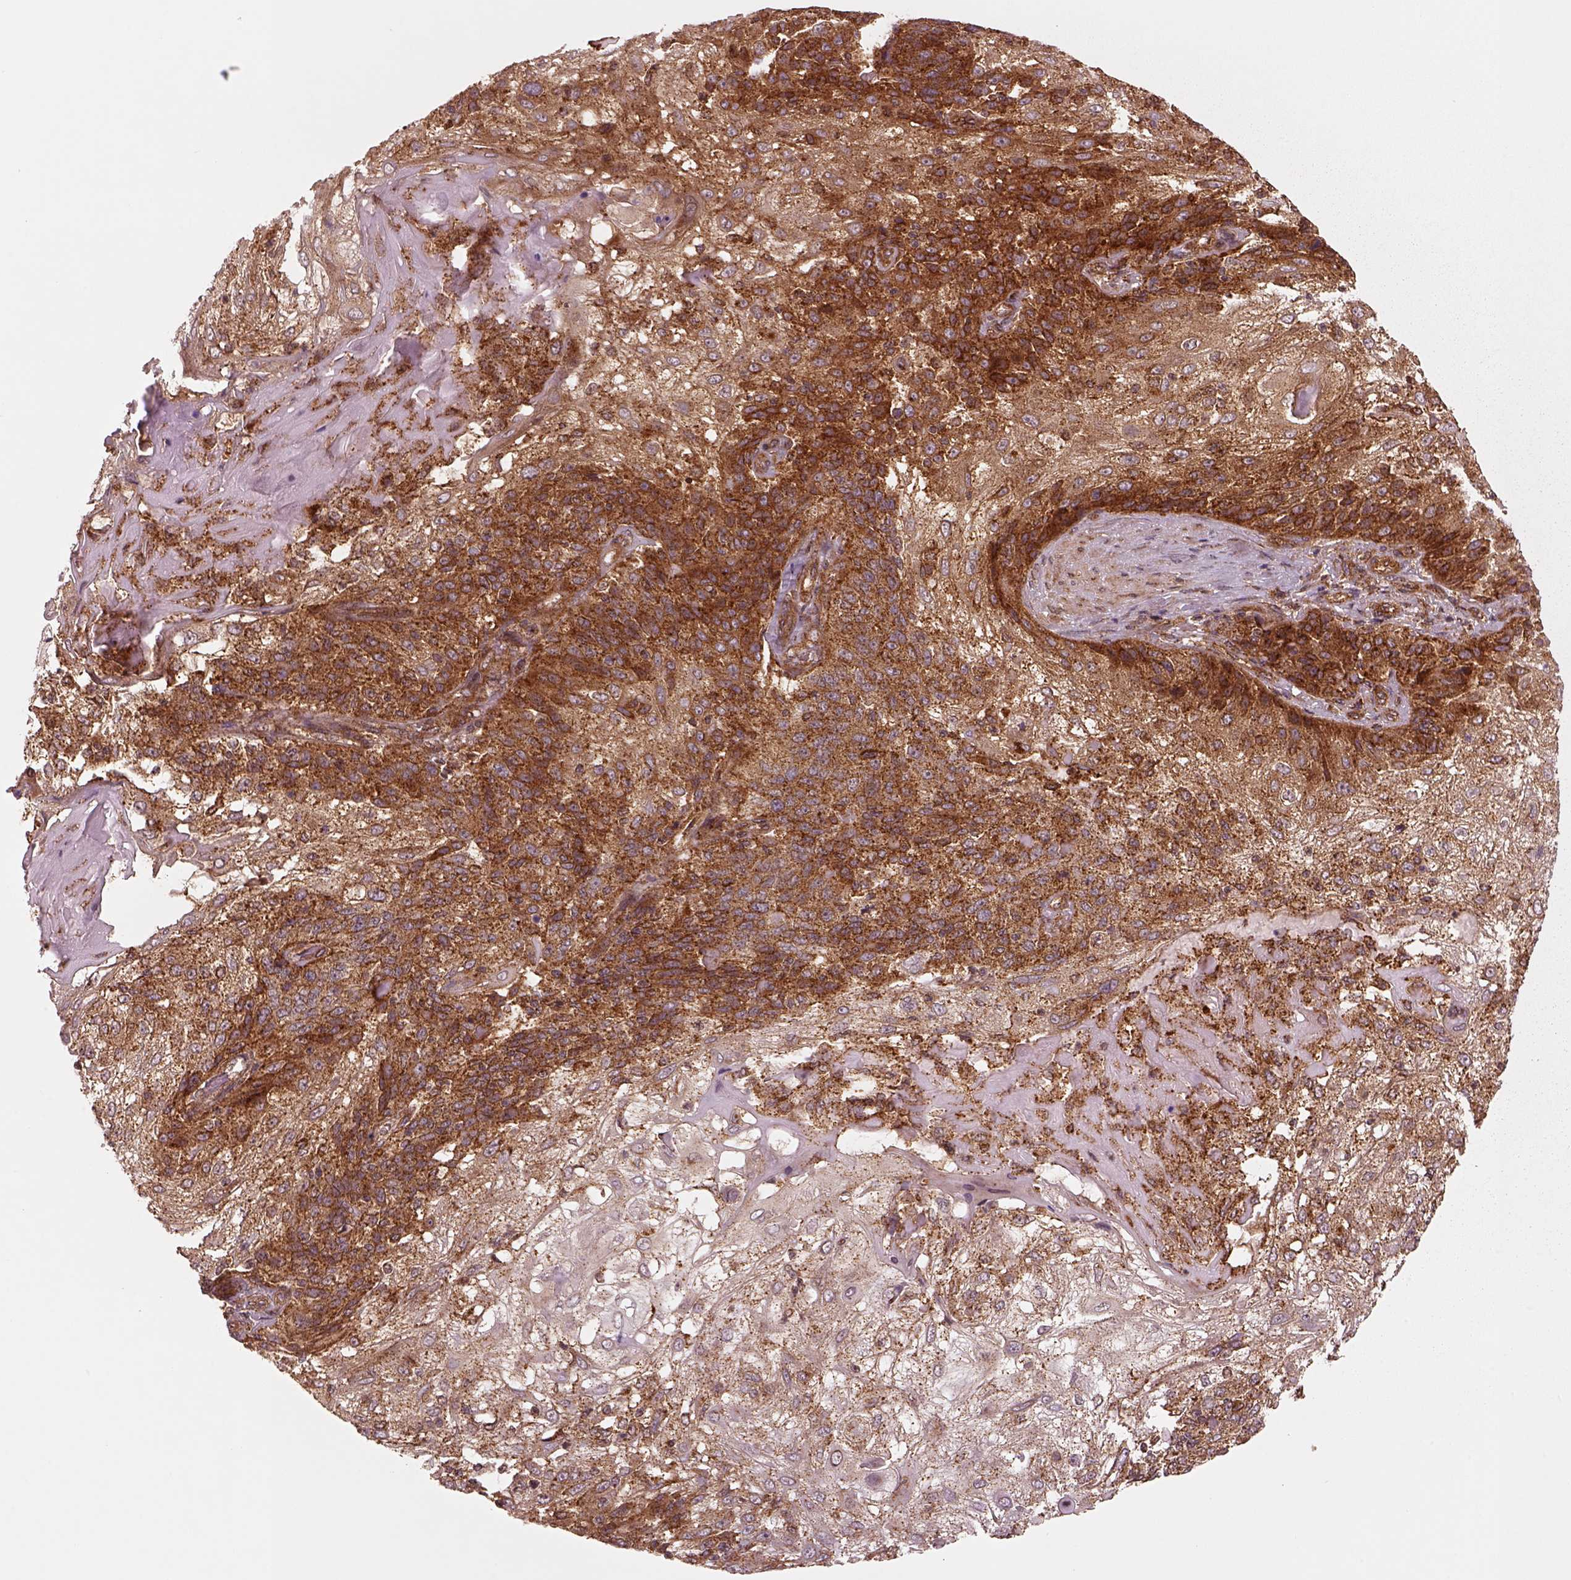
{"staining": {"intensity": "strong", "quantity": "25%-75%", "location": "cytoplasmic/membranous"}, "tissue": "skin cancer", "cell_type": "Tumor cells", "image_type": "cancer", "snomed": [{"axis": "morphology", "description": "Normal tissue, NOS"}, {"axis": "morphology", "description": "Squamous cell carcinoma, NOS"}, {"axis": "topography", "description": "Skin"}], "caption": "Squamous cell carcinoma (skin) was stained to show a protein in brown. There is high levels of strong cytoplasmic/membranous positivity in about 25%-75% of tumor cells. The staining was performed using DAB, with brown indicating positive protein expression. Nuclei are stained blue with hematoxylin.", "gene": "WASHC2A", "patient": {"sex": "female", "age": 83}}